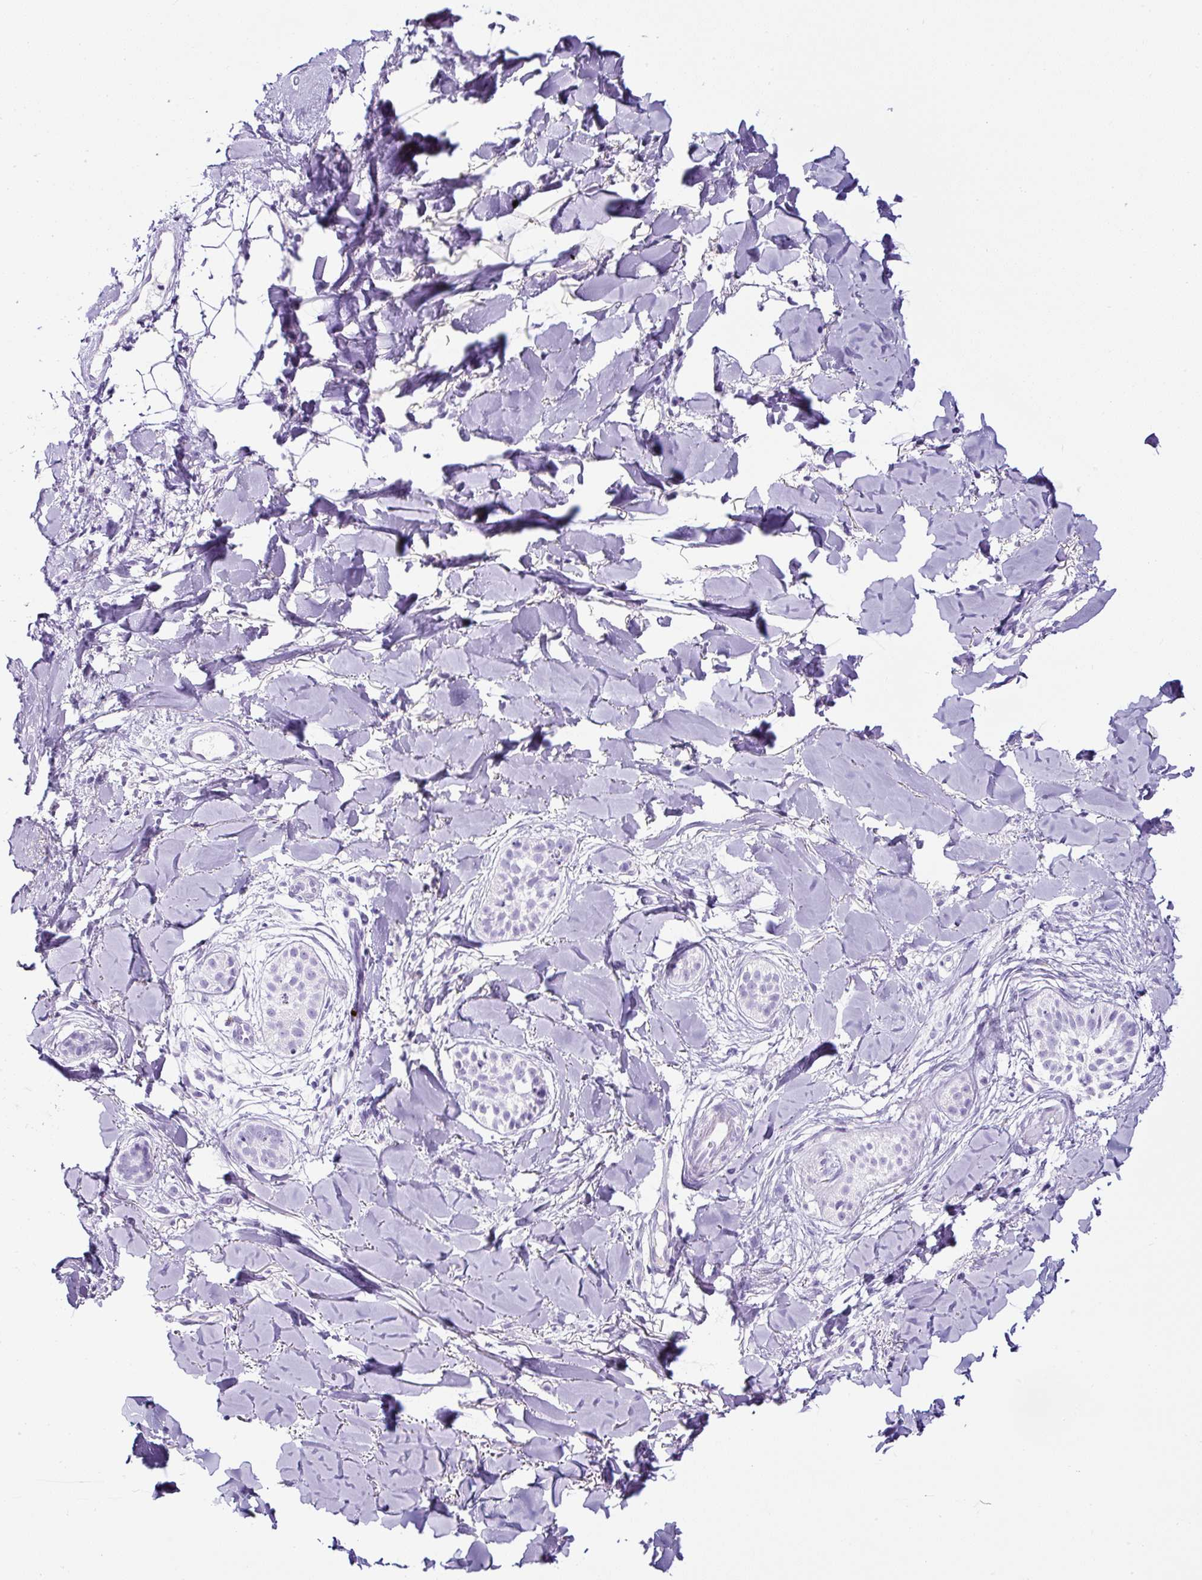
{"staining": {"intensity": "negative", "quantity": "none", "location": "none"}, "tissue": "skin cancer", "cell_type": "Tumor cells", "image_type": "cancer", "snomed": [{"axis": "morphology", "description": "Basal cell carcinoma"}, {"axis": "topography", "description": "Skin"}], "caption": "Skin cancer (basal cell carcinoma) was stained to show a protein in brown. There is no significant positivity in tumor cells.", "gene": "TMEM200B", "patient": {"sex": "male", "age": 52}}